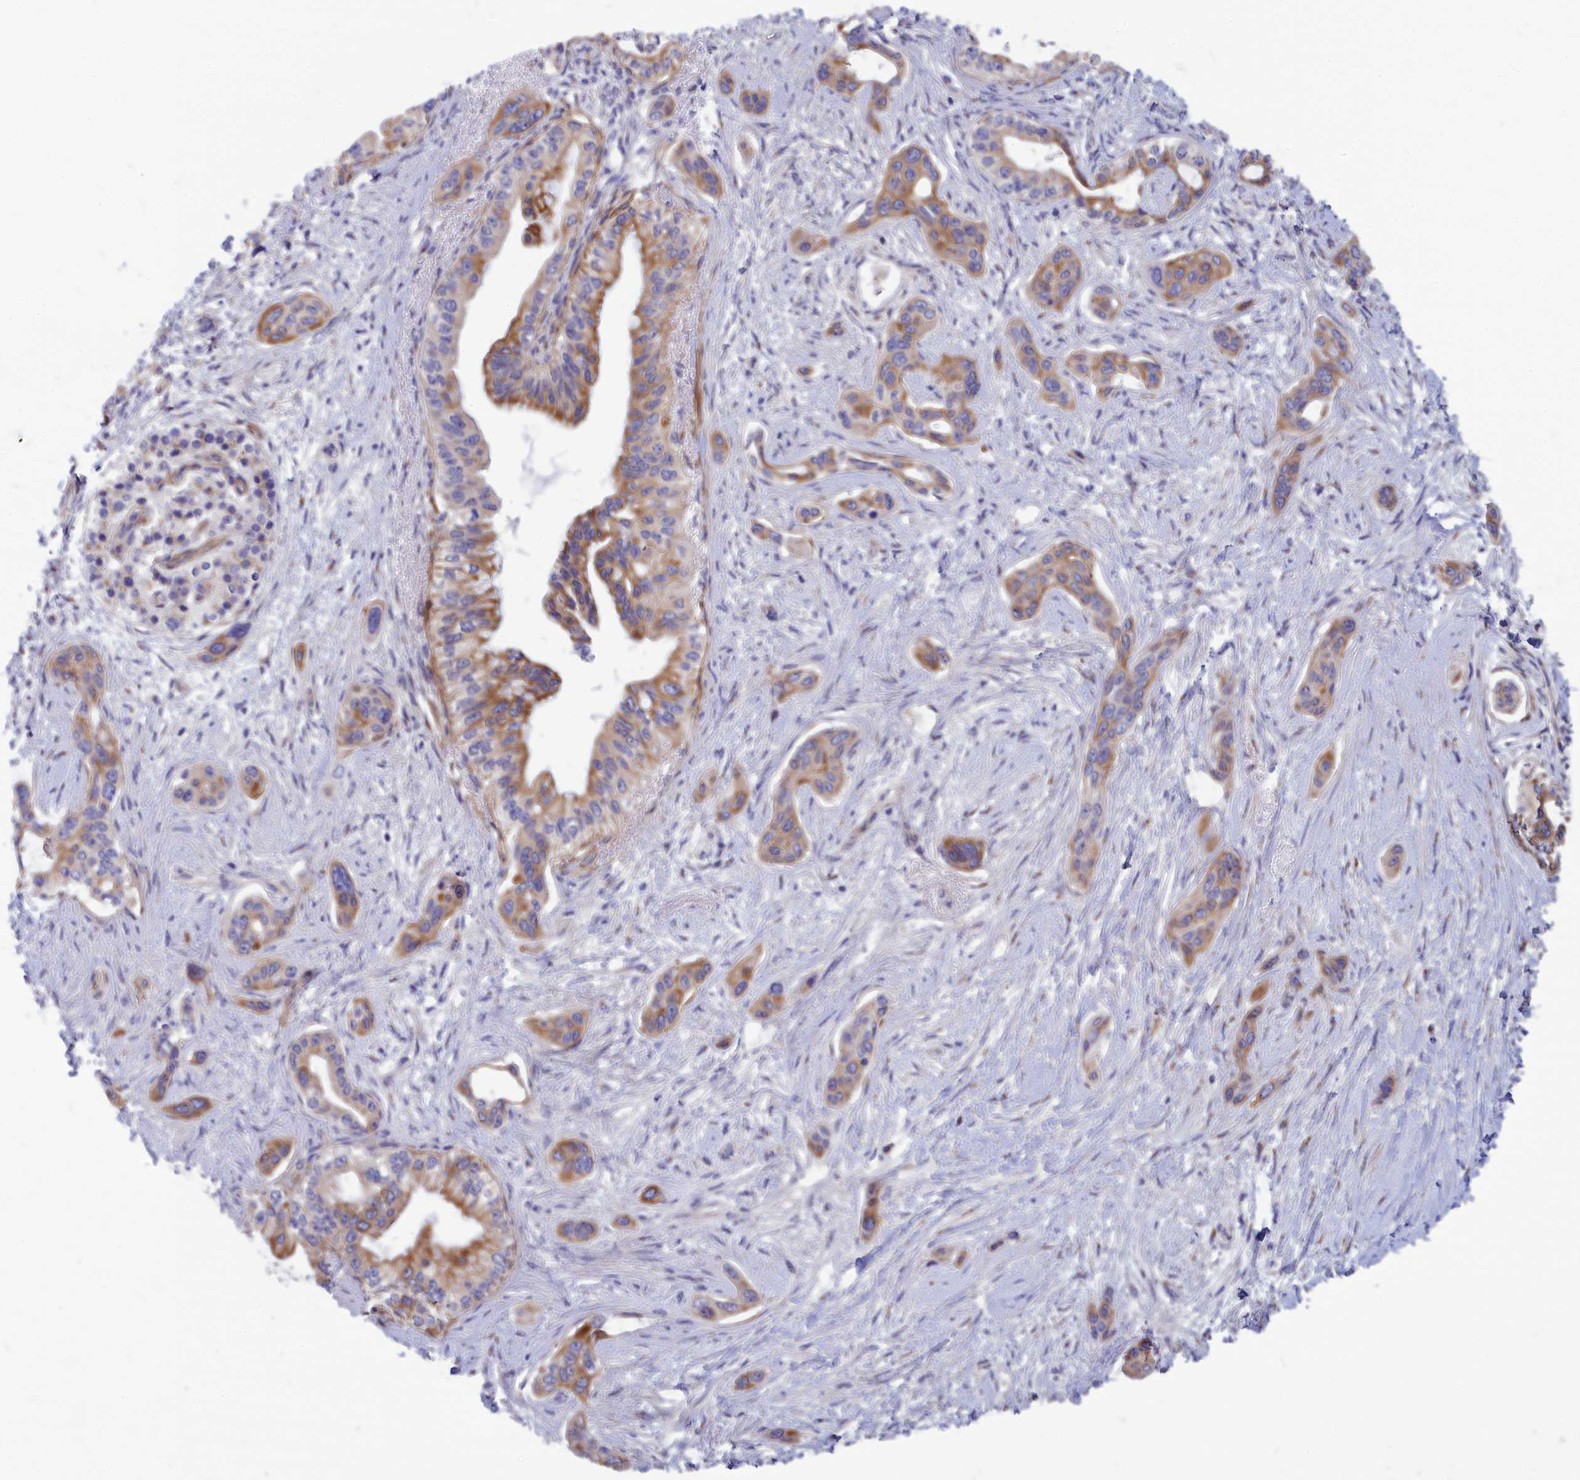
{"staining": {"intensity": "moderate", "quantity": "25%-75%", "location": "cytoplasmic/membranous"}, "tissue": "pancreatic cancer", "cell_type": "Tumor cells", "image_type": "cancer", "snomed": [{"axis": "morphology", "description": "Adenocarcinoma, NOS"}, {"axis": "topography", "description": "Pancreas"}], "caption": "IHC (DAB) staining of pancreatic cancer reveals moderate cytoplasmic/membranous protein staining in about 25%-75% of tumor cells.", "gene": "TUBGCP4", "patient": {"sex": "male", "age": 72}}